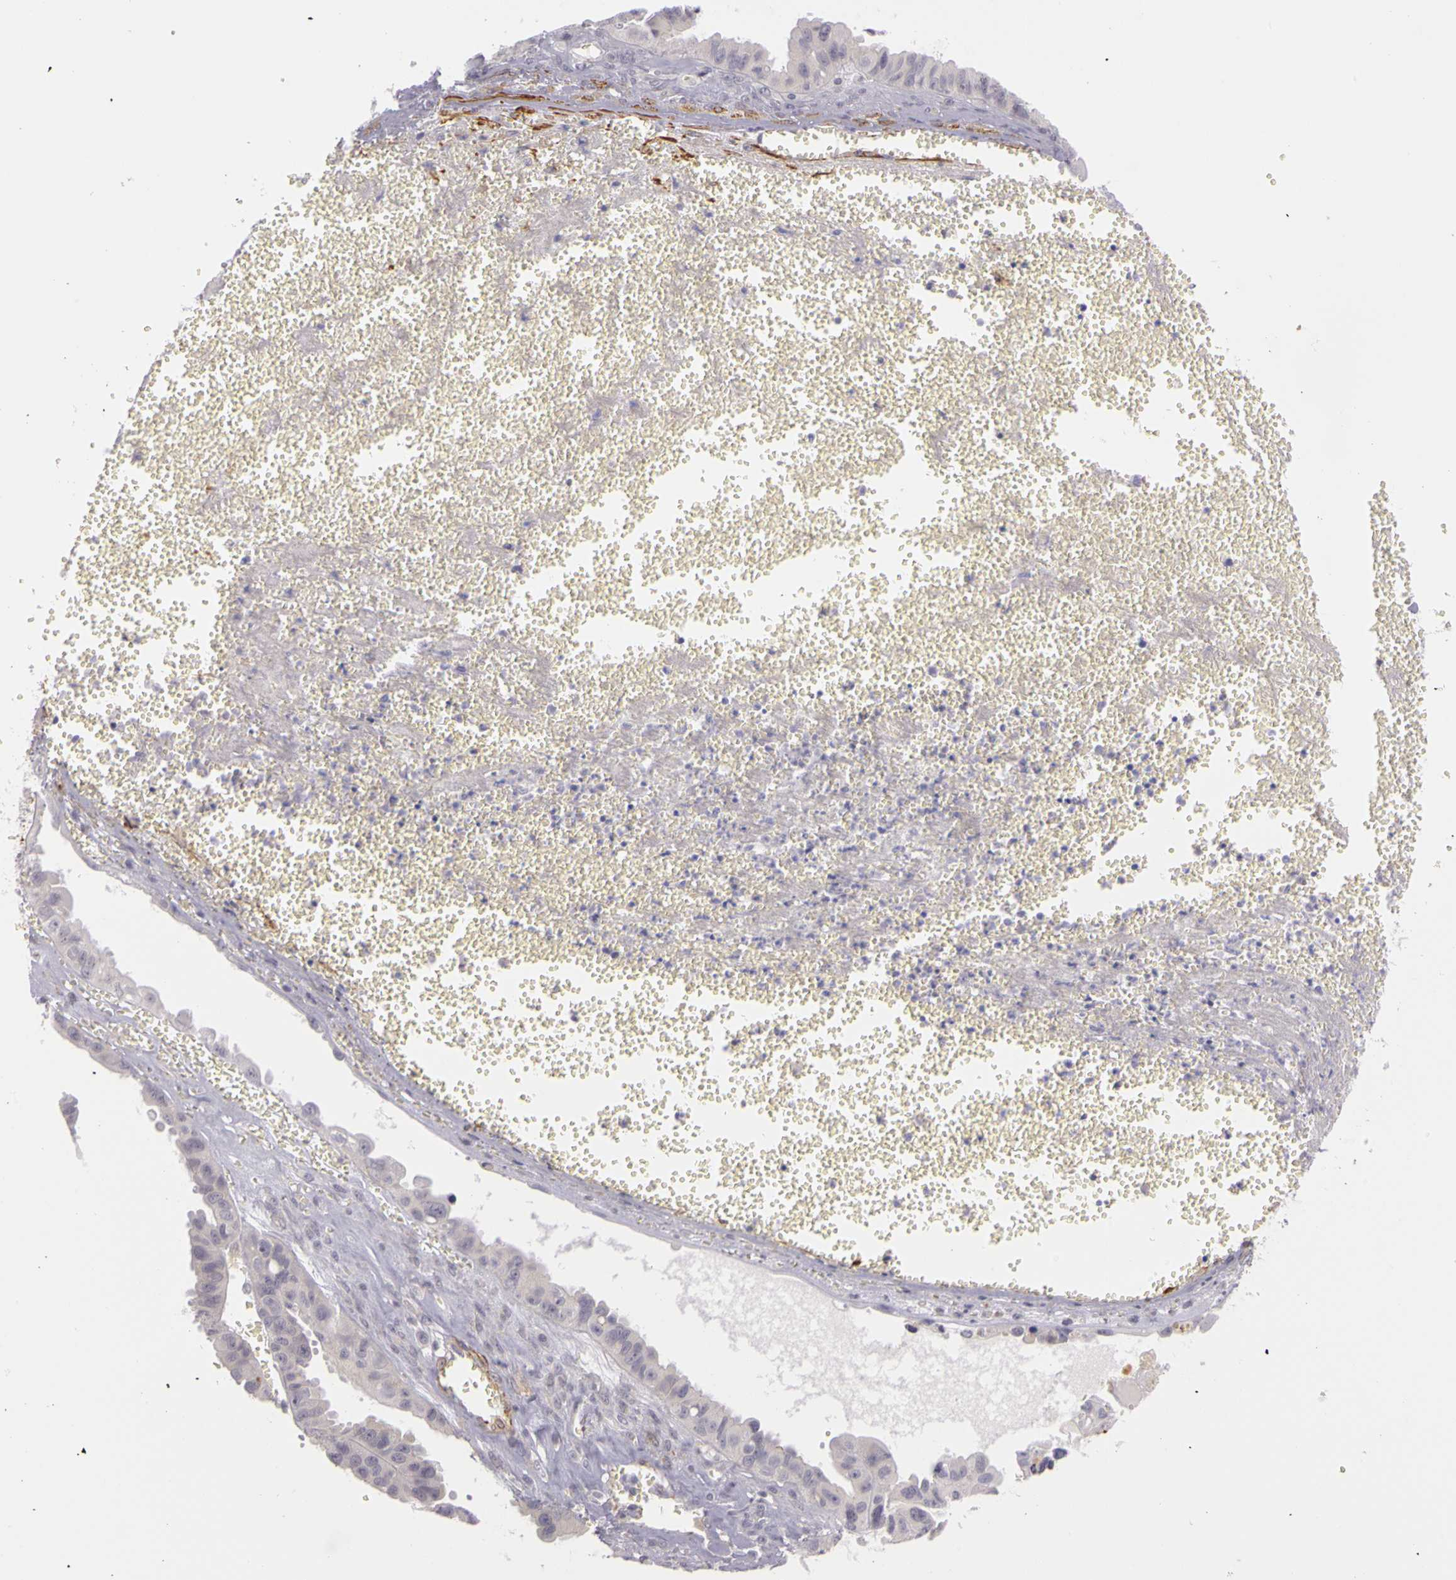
{"staining": {"intensity": "weak", "quantity": "25%-75%", "location": "cytoplasmic/membranous"}, "tissue": "ovarian cancer", "cell_type": "Tumor cells", "image_type": "cancer", "snomed": [{"axis": "morphology", "description": "Carcinoma, endometroid"}, {"axis": "topography", "description": "Ovary"}], "caption": "Ovarian endometroid carcinoma tissue shows weak cytoplasmic/membranous positivity in about 25%-75% of tumor cells", "gene": "CNTN2", "patient": {"sex": "female", "age": 85}}